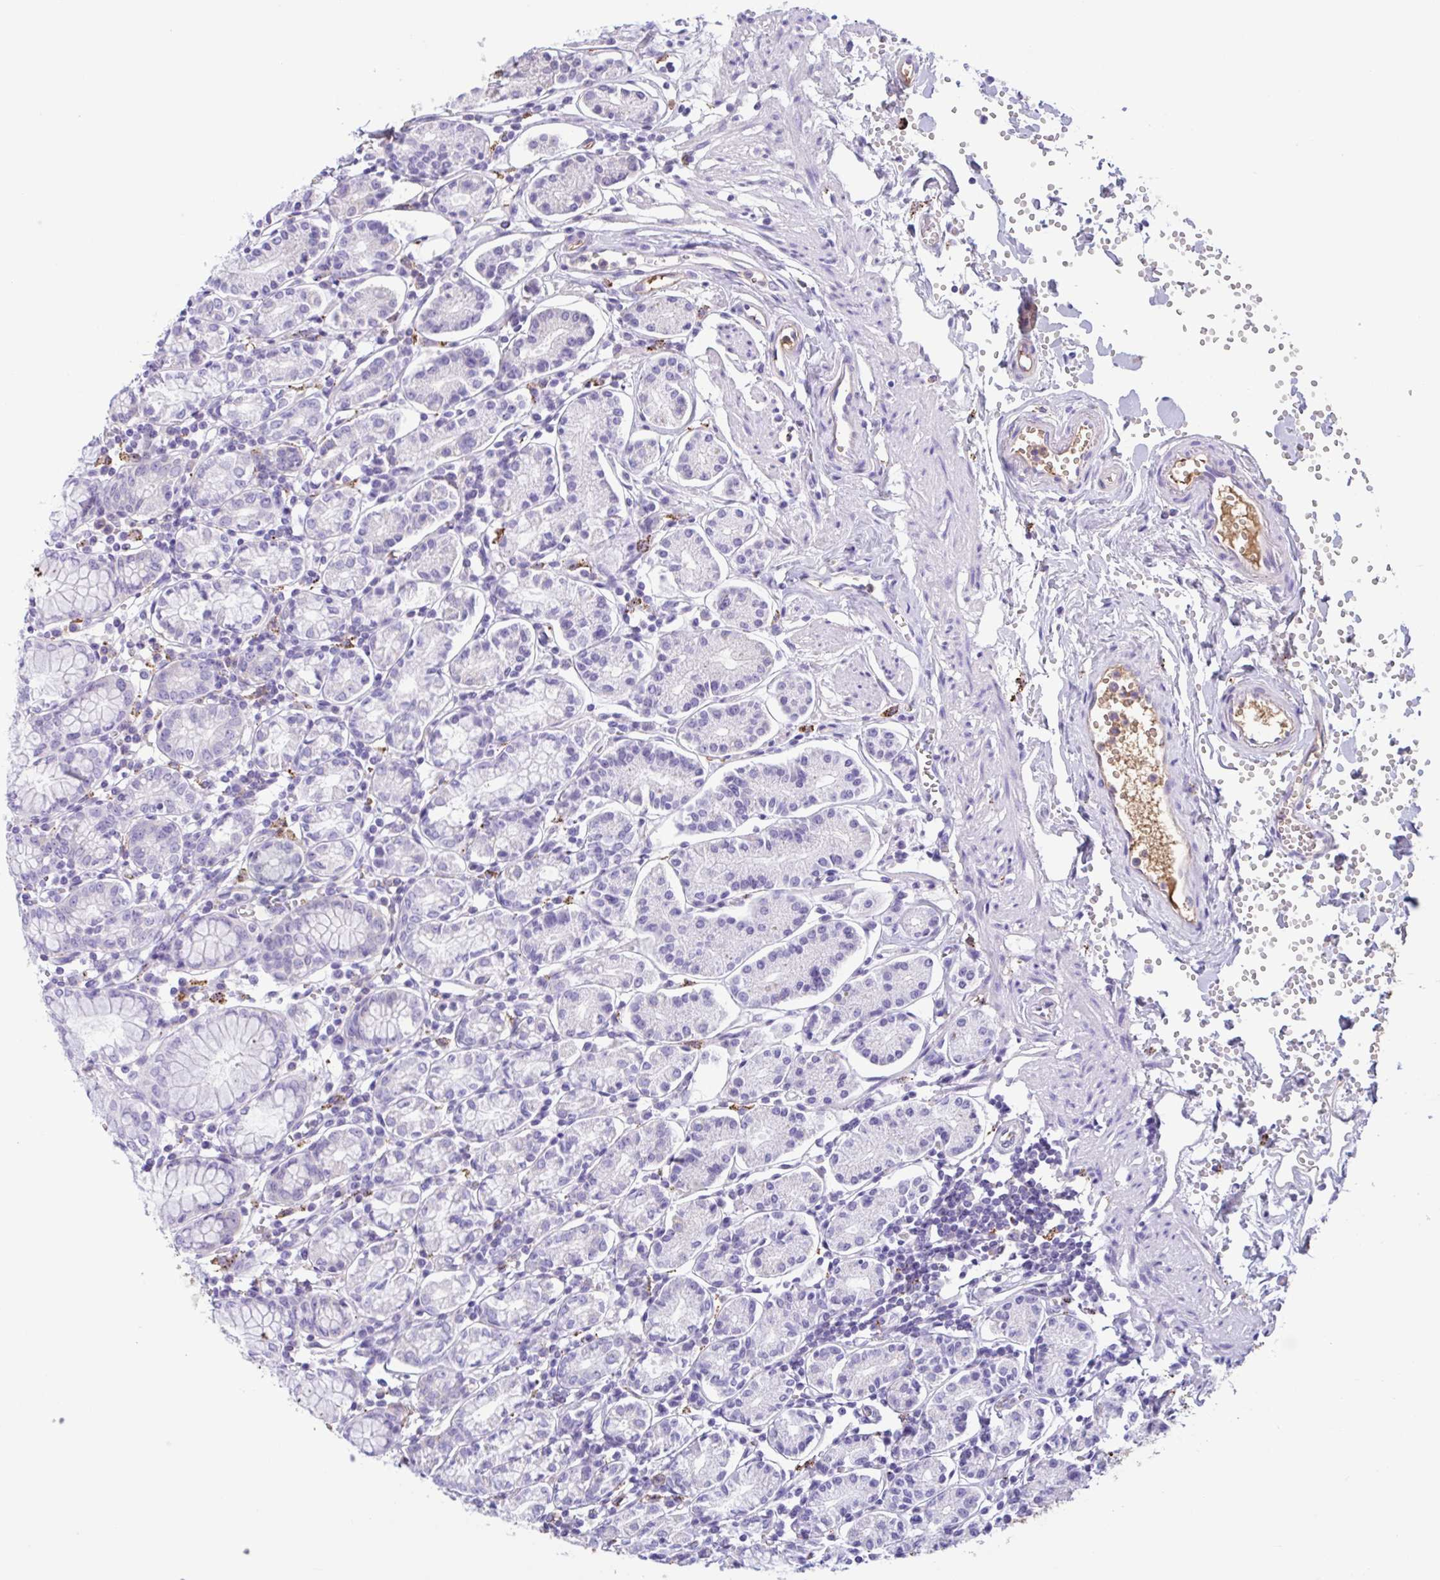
{"staining": {"intensity": "negative", "quantity": "none", "location": "none"}, "tissue": "stomach", "cell_type": "Glandular cells", "image_type": "normal", "snomed": [{"axis": "morphology", "description": "Normal tissue, NOS"}, {"axis": "topography", "description": "Stomach"}], "caption": "IHC histopathology image of benign stomach stained for a protein (brown), which shows no positivity in glandular cells.", "gene": "LARGE2", "patient": {"sex": "female", "age": 62}}